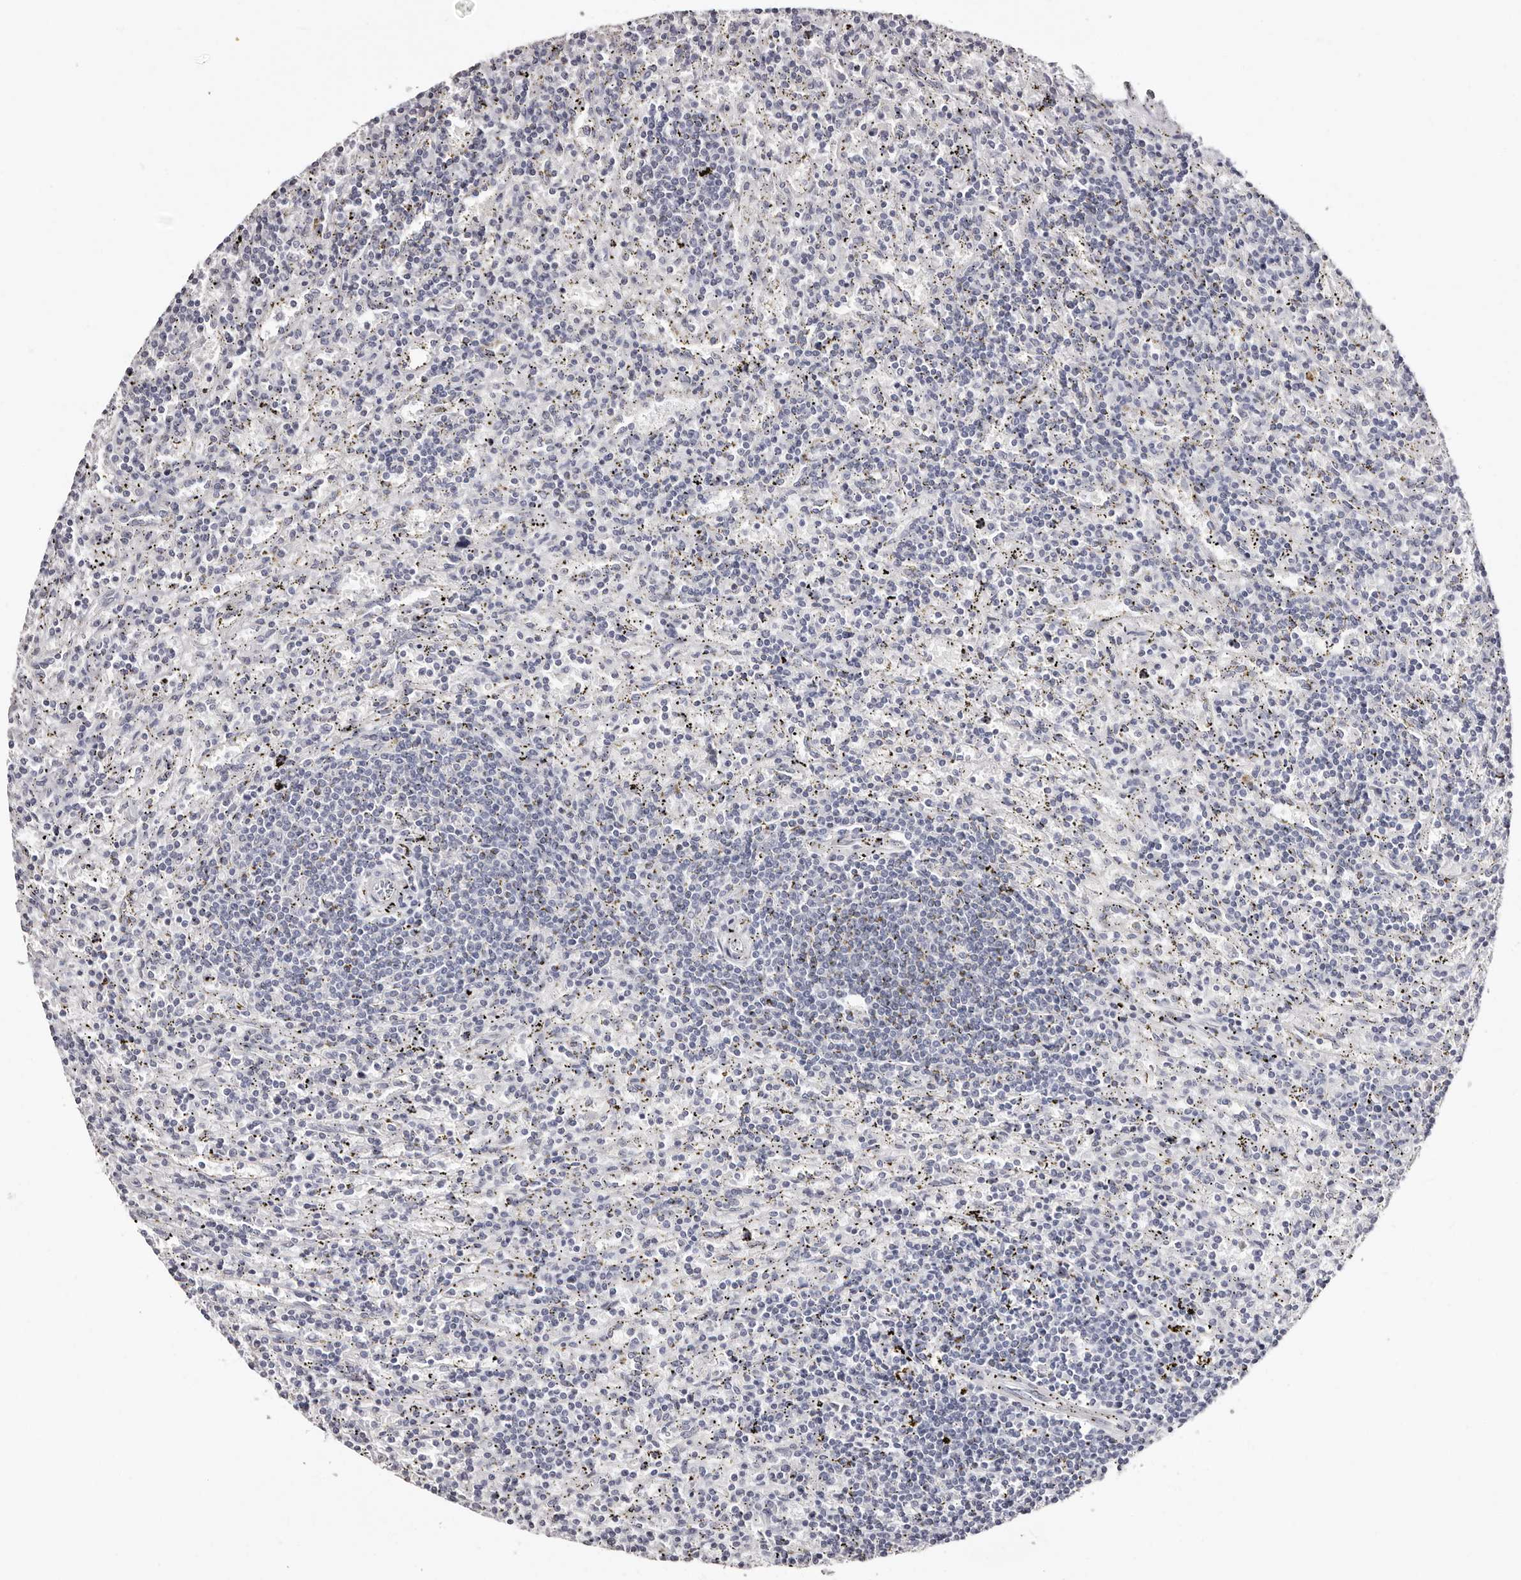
{"staining": {"intensity": "negative", "quantity": "none", "location": "none"}, "tissue": "lymphoma", "cell_type": "Tumor cells", "image_type": "cancer", "snomed": [{"axis": "morphology", "description": "Malignant lymphoma, non-Hodgkin's type, Low grade"}, {"axis": "topography", "description": "Spleen"}], "caption": "Protein analysis of lymphoma reveals no significant staining in tumor cells. (DAB immunohistochemistry with hematoxylin counter stain).", "gene": "TBC1D22B", "patient": {"sex": "male", "age": 76}}